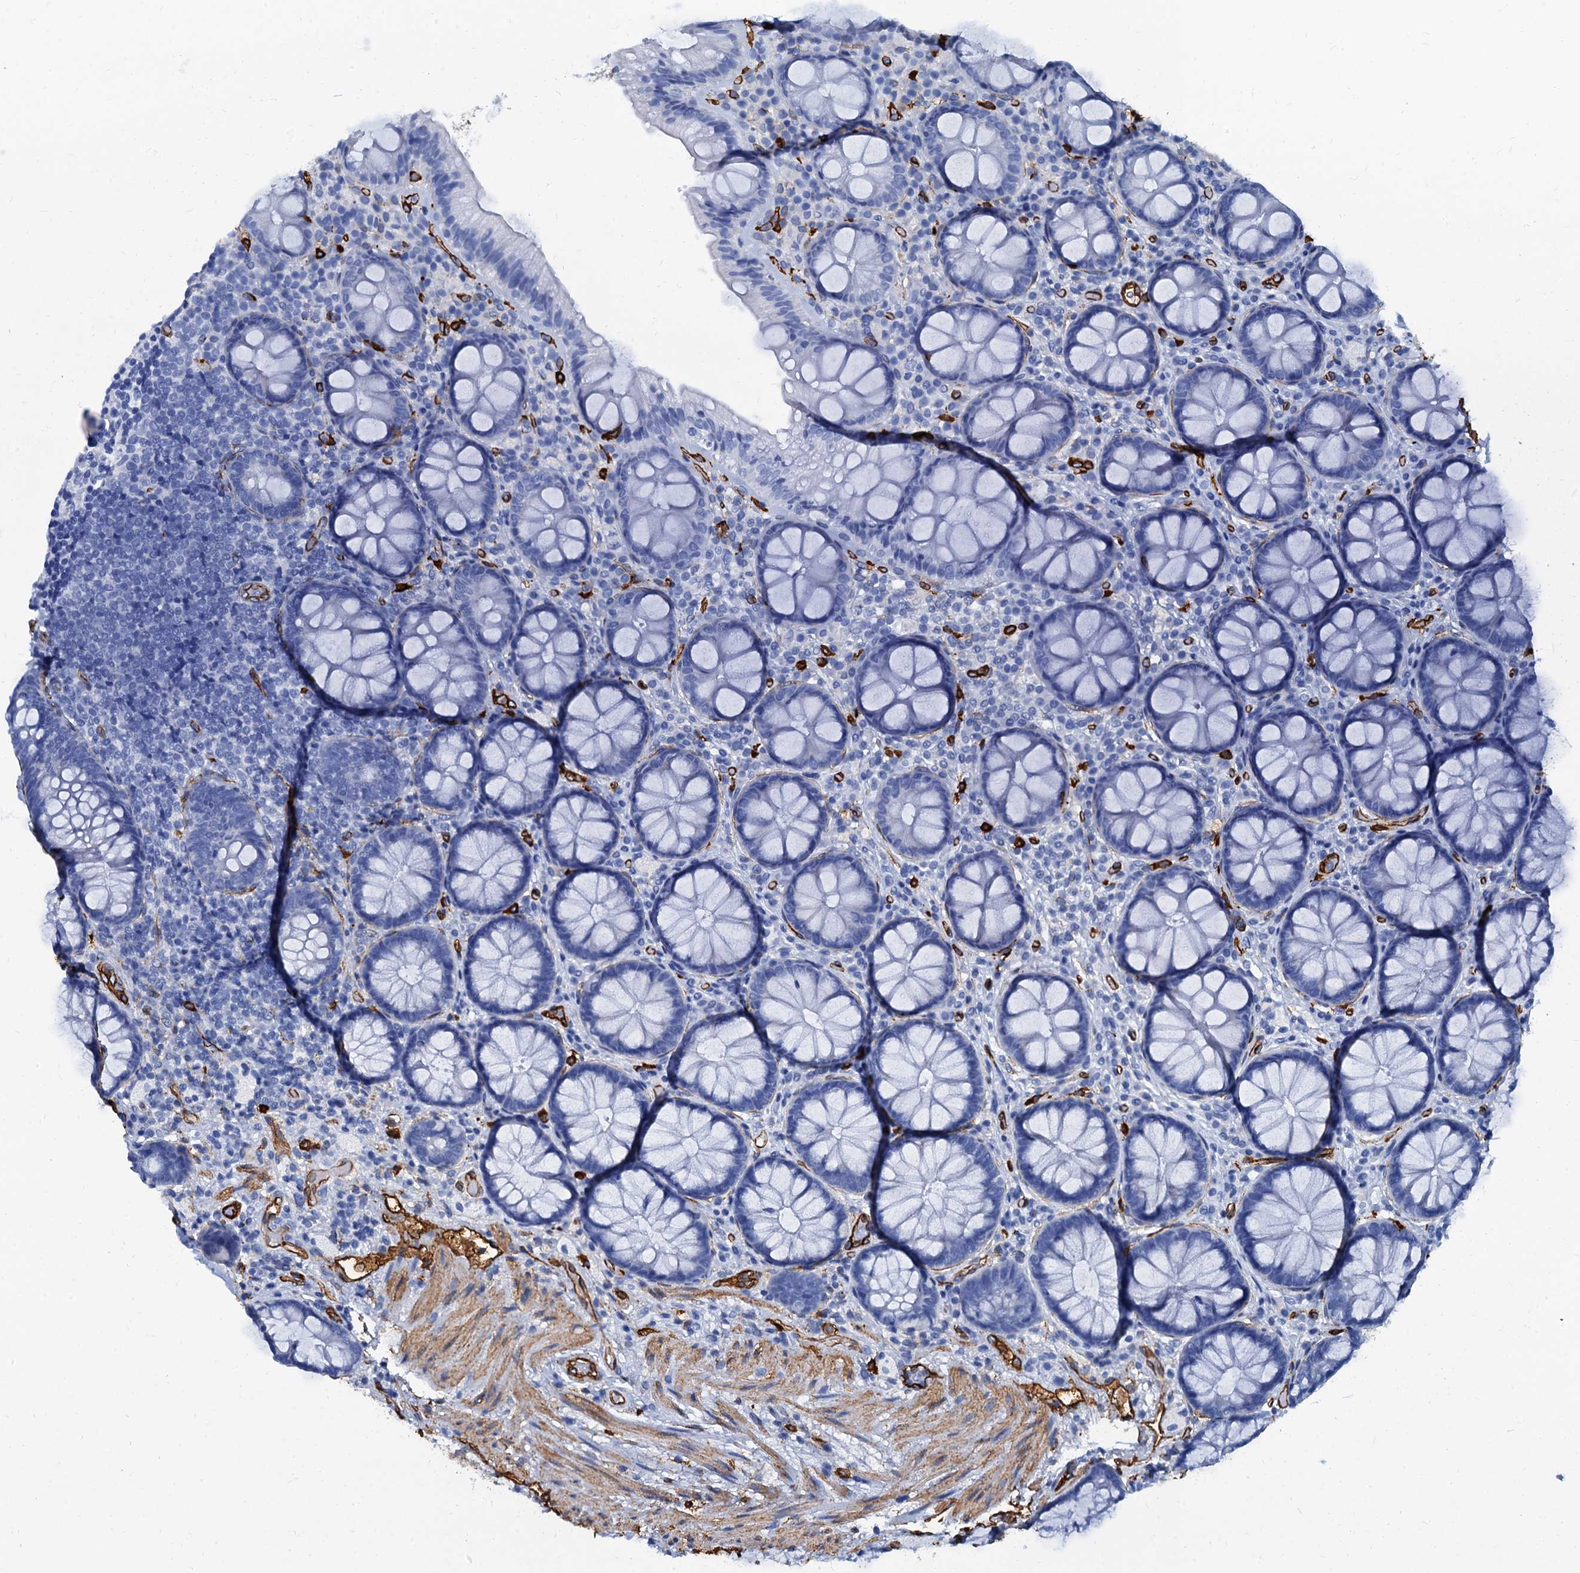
{"staining": {"intensity": "negative", "quantity": "none", "location": "none"}, "tissue": "rectum", "cell_type": "Glandular cells", "image_type": "normal", "snomed": [{"axis": "morphology", "description": "Normal tissue, NOS"}, {"axis": "topography", "description": "Rectum"}], "caption": "Photomicrograph shows no significant protein expression in glandular cells of benign rectum. The staining is performed using DAB (3,3'-diaminobenzidine) brown chromogen with nuclei counter-stained in using hematoxylin.", "gene": "CAVIN2", "patient": {"sex": "male", "age": 83}}